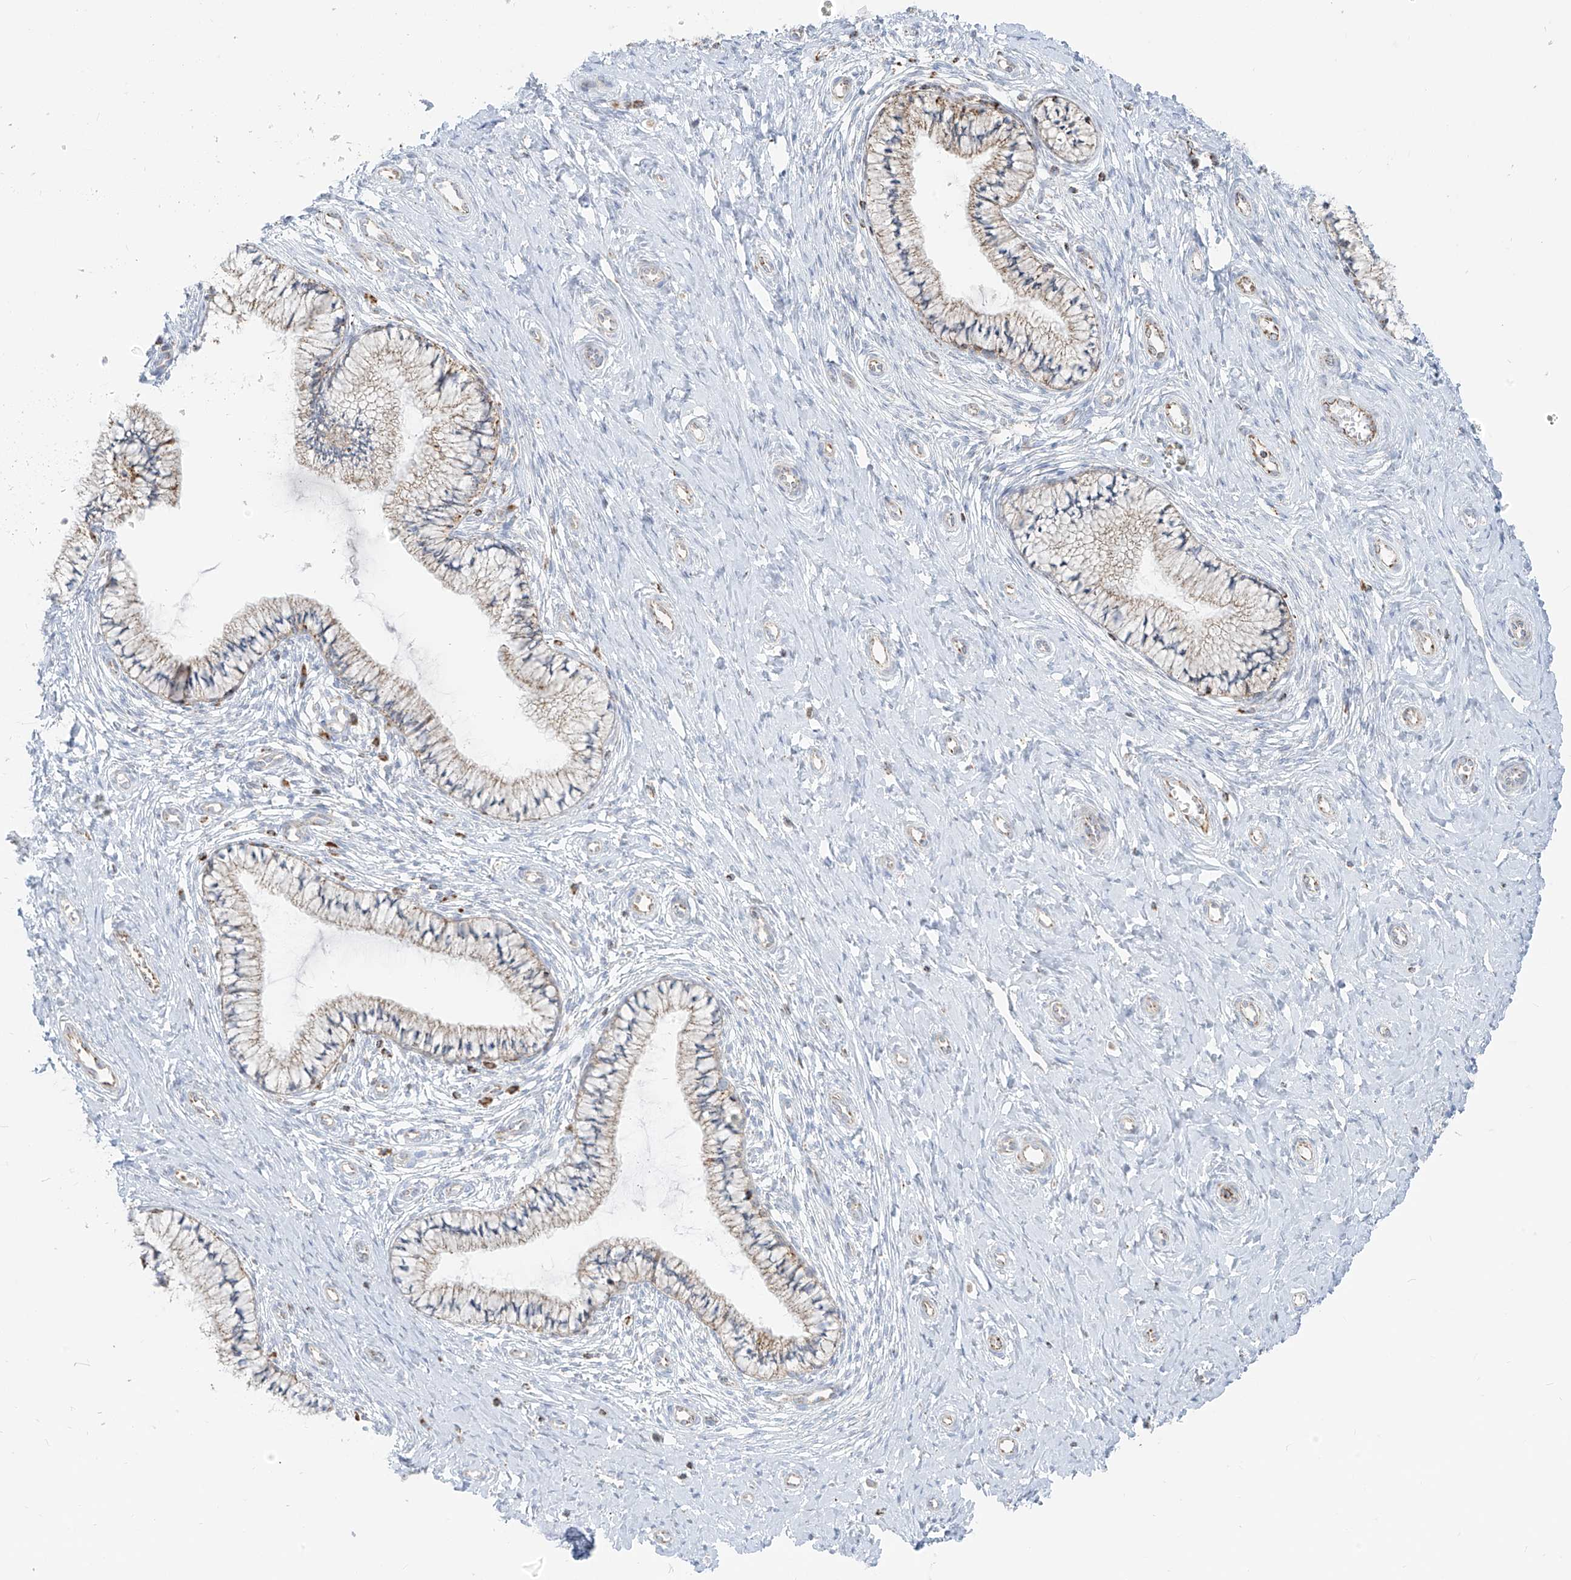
{"staining": {"intensity": "weak", "quantity": "25%-75%", "location": "cytoplasmic/membranous"}, "tissue": "cervix", "cell_type": "Glandular cells", "image_type": "normal", "snomed": [{"axis": "morphology", "description": "Normal tissue, NOS"}, {"axis": "topography", "description": "Cervix"}], "caption": "Brown immunohistochemical staining in unremarkable cervix shows weak cytoplasmic/membranous staining in approximately 25%-75% of glandular cells. Using DAB (3,3'-diaminobenzidine) (brown) and hematoxylin (blue) stains, captured at high magnification using brightfield microscopy.", "gene": "ETHE1", "patient": {"sex": "female", "age": 36}}